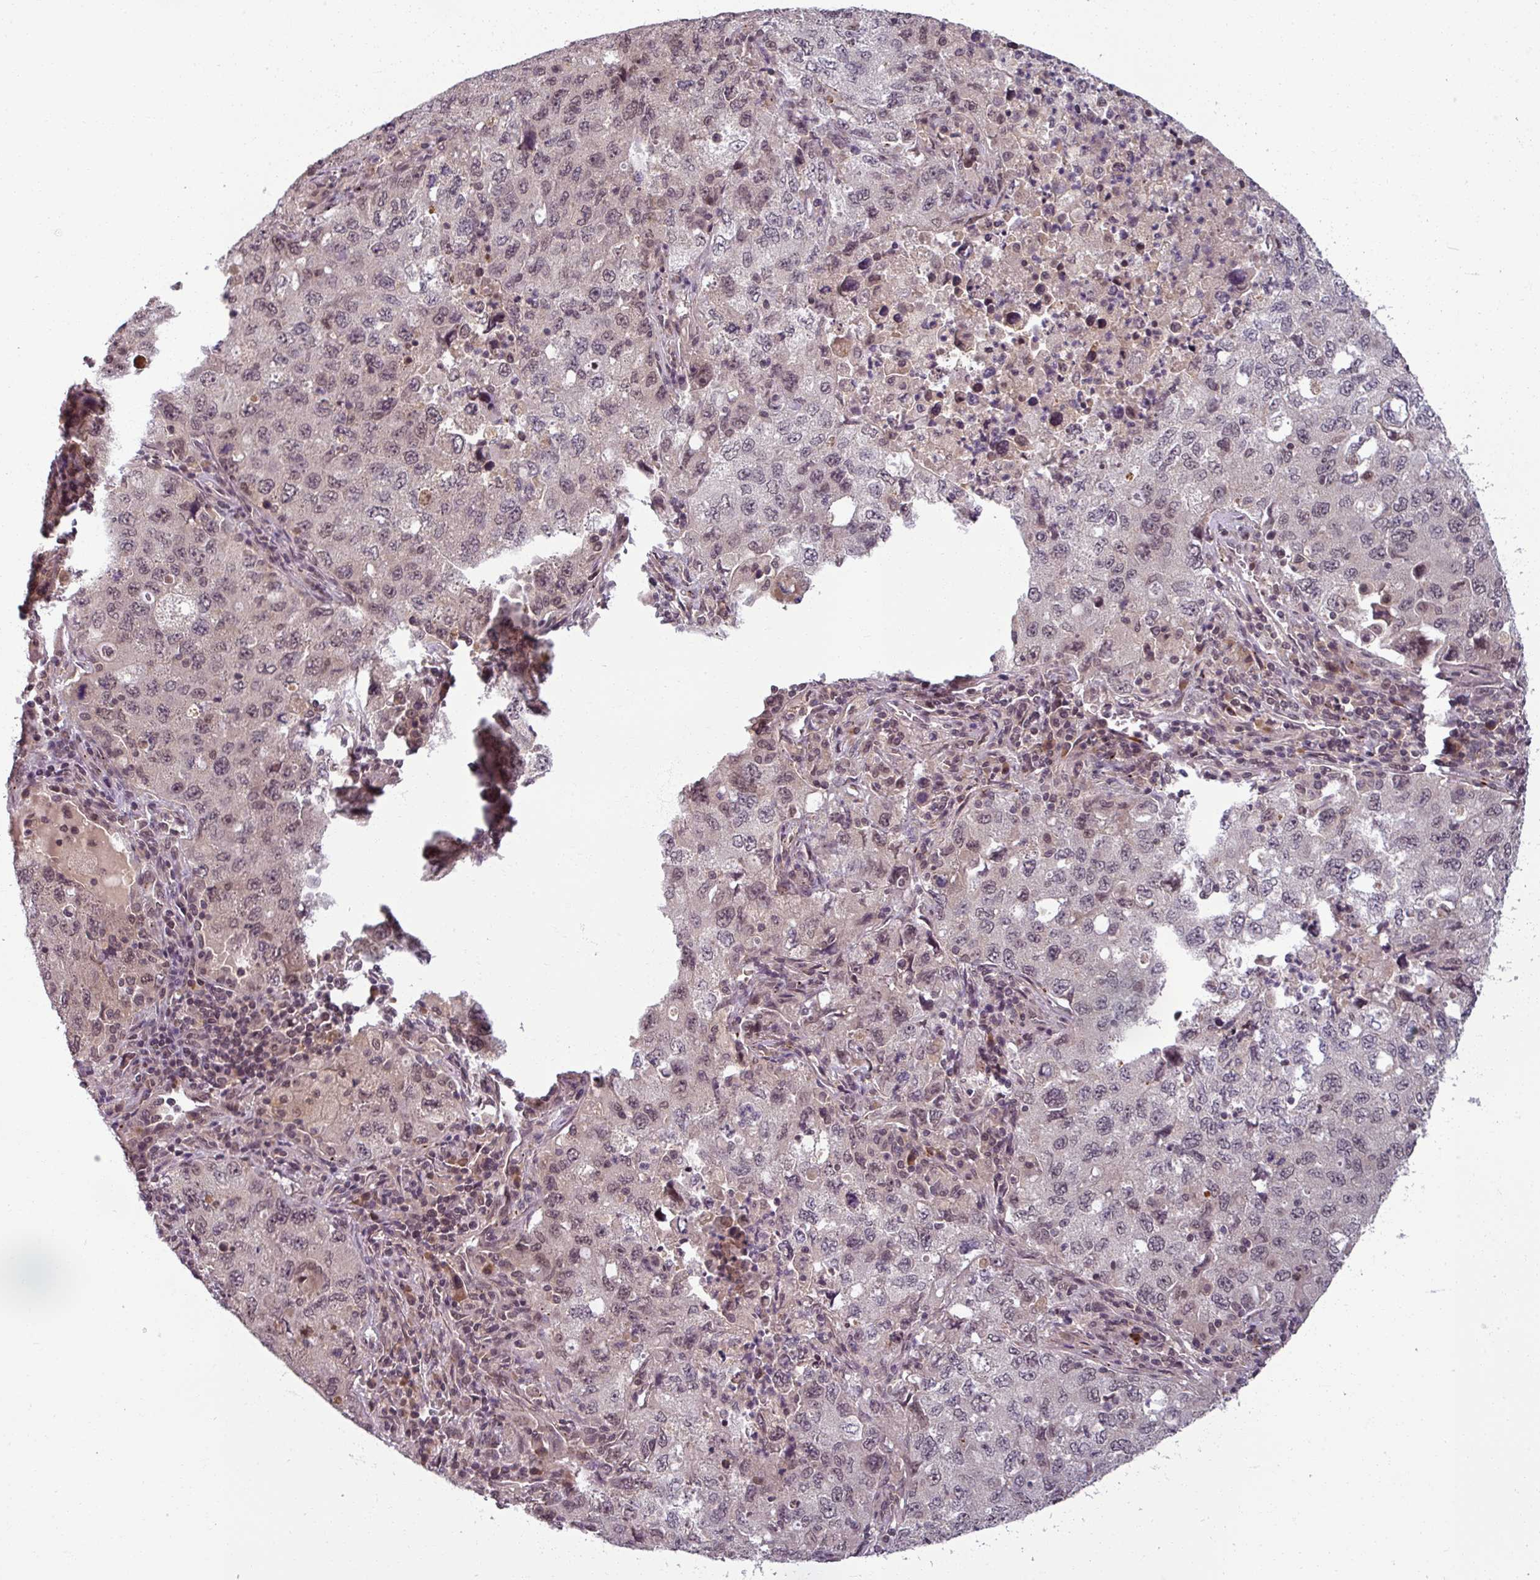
{"staining": {"intensity": "weak", "quantity": "<25%", "location": "nuclear"}, "tissue": "lung cancer", "cell_type": "Tumor cells", "image_type": "cancer", "snomed": [{"axis": "morphology", "description": "Adenocarcinoma, NOS"}, {"axis": "topography", "description": "Lung"}], "caption": "Tumor cells are negative for brown protein staining in lung cancer (adenocarcinoma). Nuclei are stained in blue.", "gene": "POLR2G", "patient": {"sex": "female", "age": 57}}